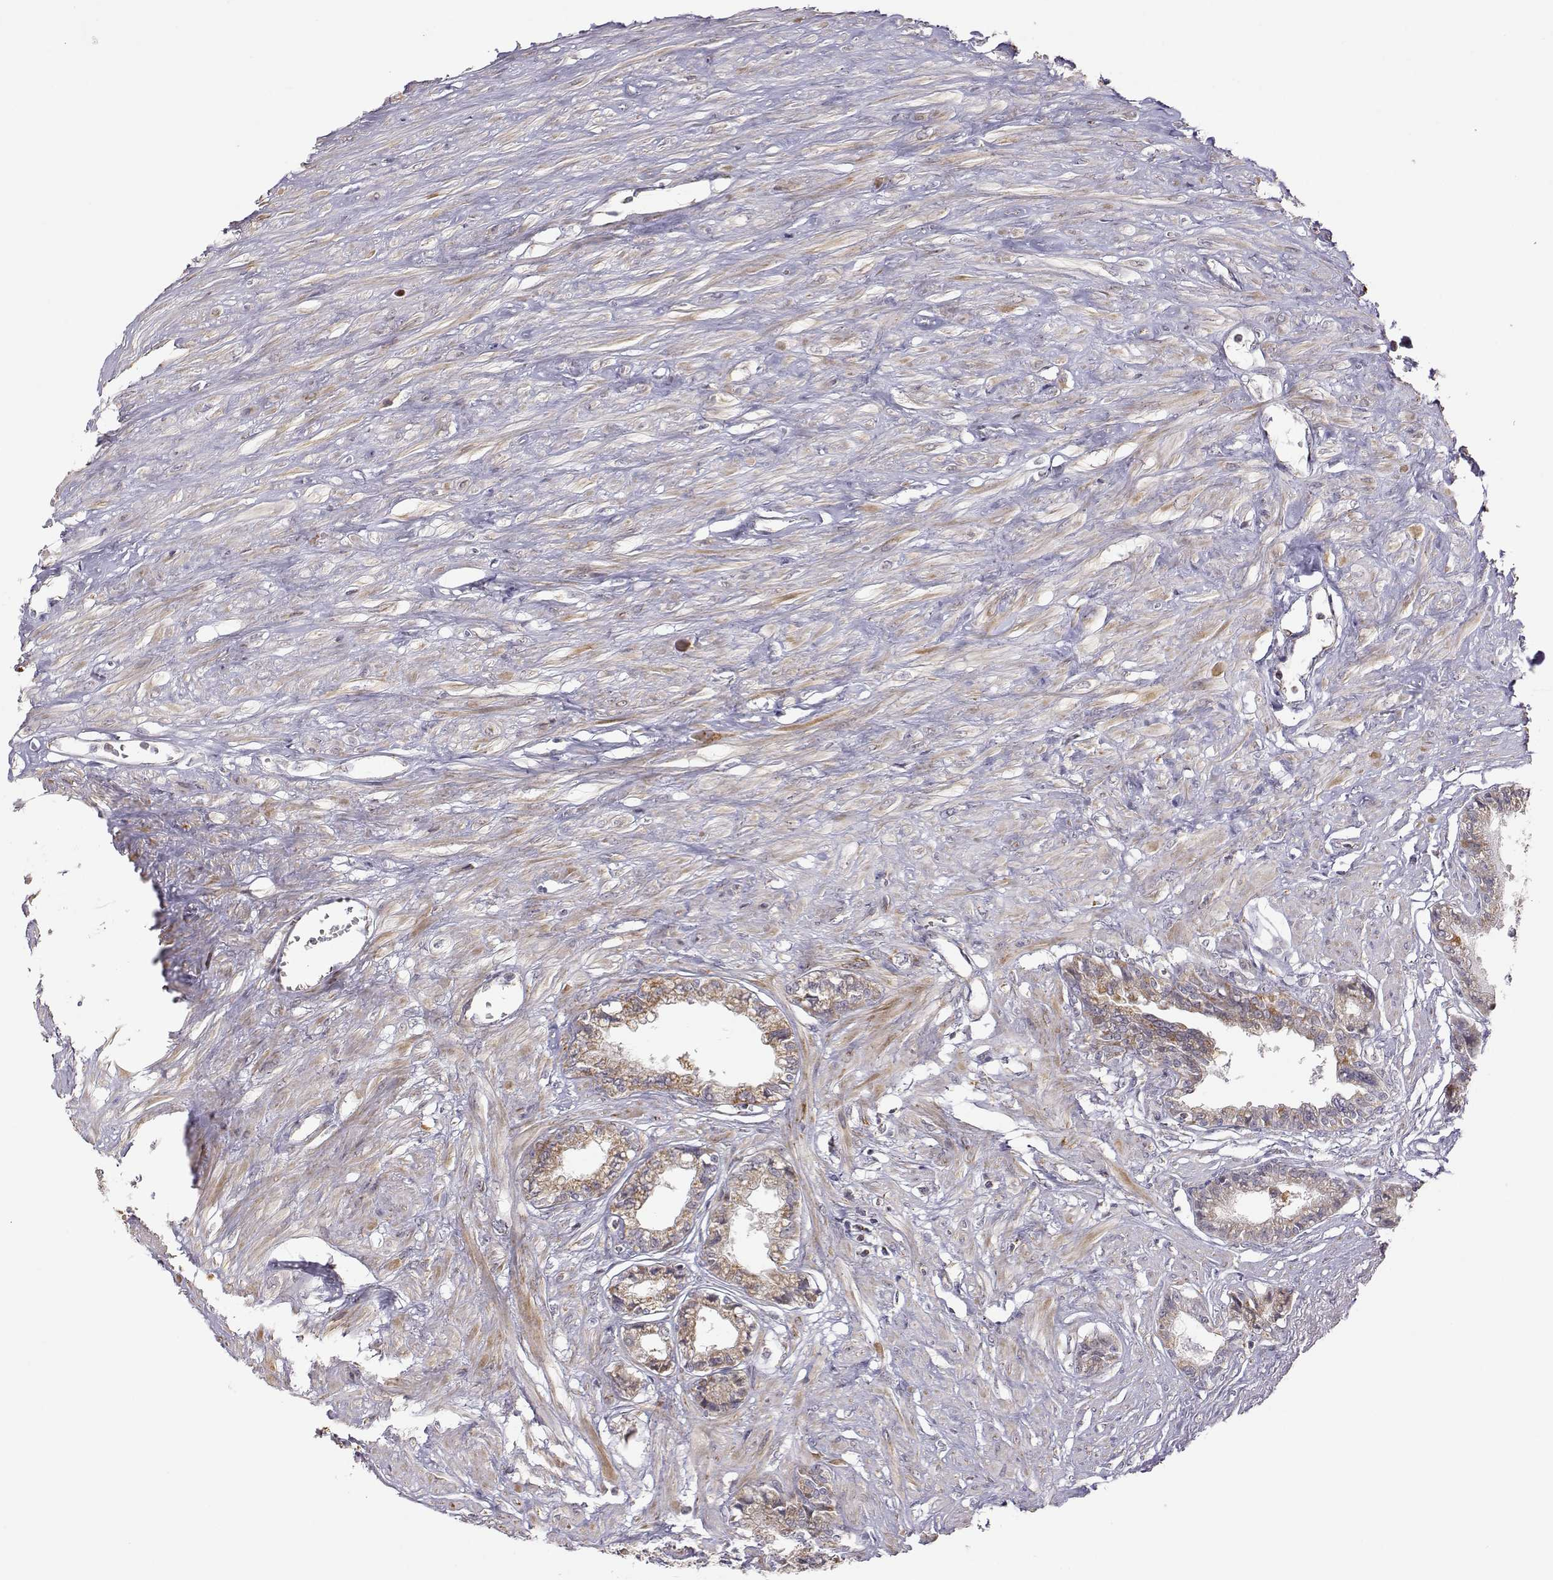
{"staining": {"intensity": "weak", "quantity": ">75%", "location": "cytoplasmic/membranous"}, "tissue": "seminal vesicle", "cell_type": "Glandular cells", "image_type": "normal", "snomed": [{"axis": "morphology", "description": "Normal tissue, NOS"}, {"axis": "morphology", "description": "Urothelial carcinoma, NOS"}, {"axis": "topography", "description": "Urinary bladder"}, {"axis": "topography", "description": "Seminal veicle"}], "caption": "This micrograph demonstrates unremarkable seminal vesicle stained with immunohistochemistry (IHC) to label a protein in brown. The cytoplasmic/membranous of glandular cells show weak positivity for the protein. Nuclei are counter-stained blue.", "gene": "EXOG", "patient": {"sex": "male", "age": 76}}